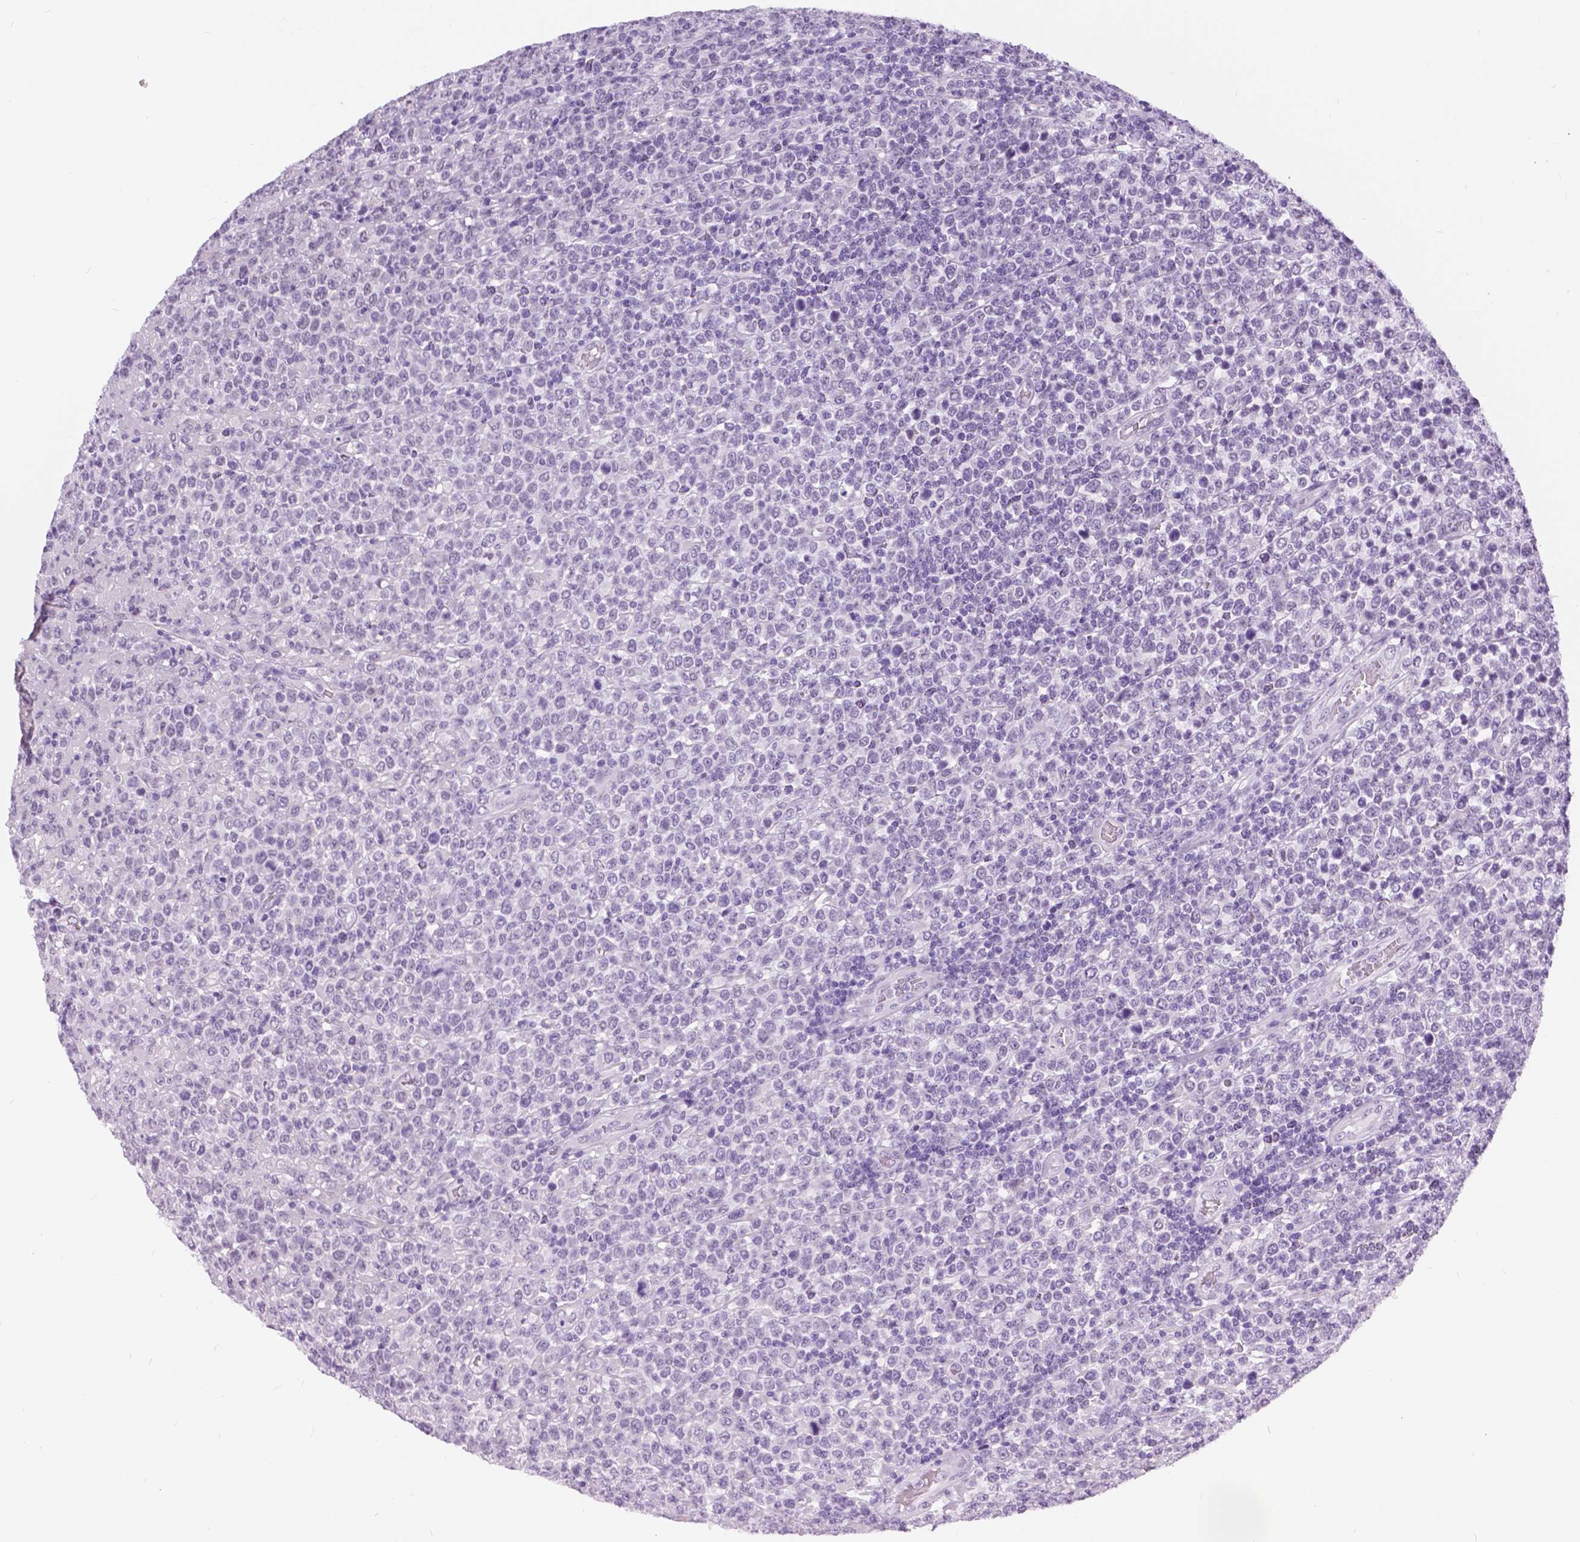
{"staining": {"intensity": "negative", "quantity": "none", "location": "none"}, "tissue": "lymphoma", "cell_type": "Tumor cells", "image_type": "cancer", "snomed": [{"axis": "morphology", "description": "Malignant lymphoma, non-Hodgkin's type, High grade"}, {"axis": "topography", "description": "Soft tissue"}], "caption": "A micrograph of lymphoma stained for a protein shows no brown staining in tumor cells.", "gene": "MYOM1", "patient": {"sex": "female", "age": 56}}